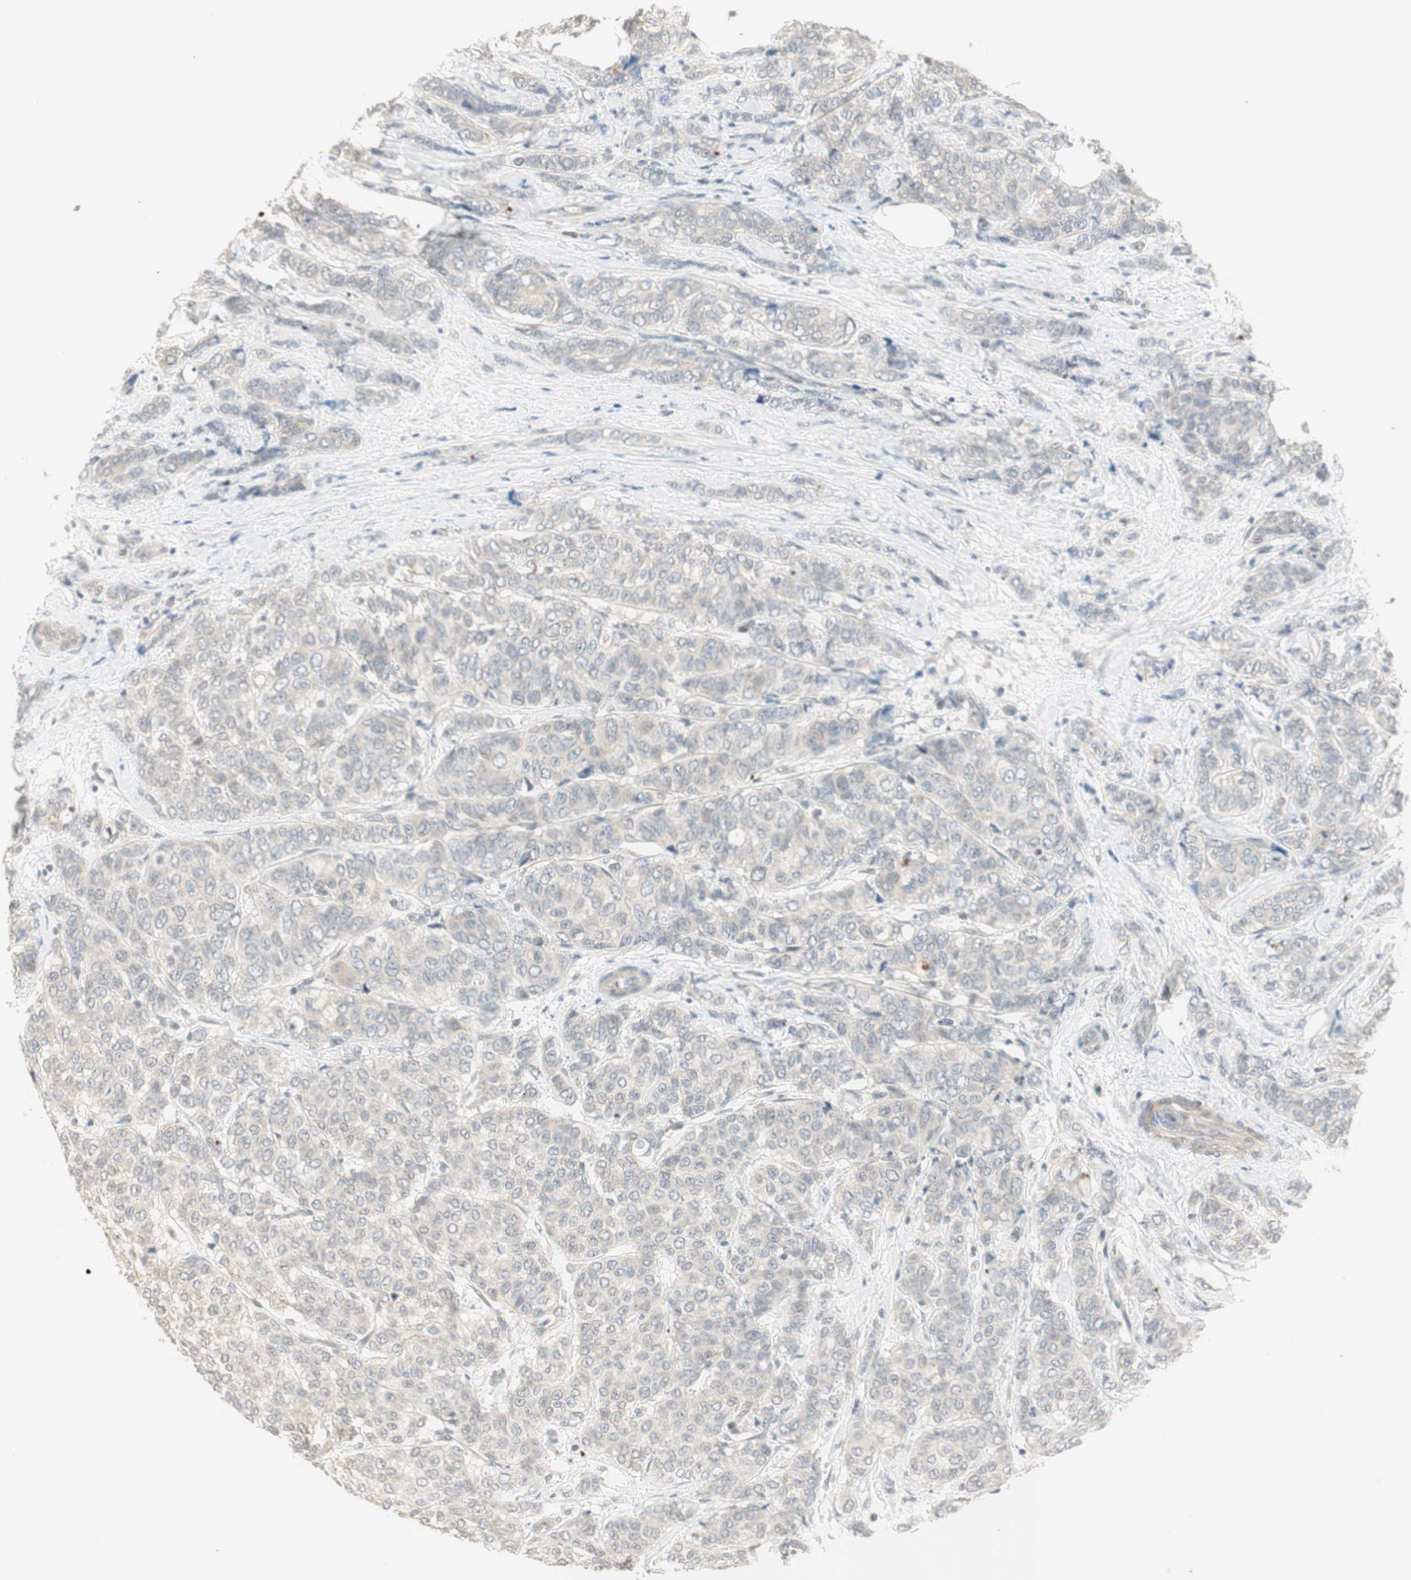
{"staining": {"intensity": "weak", "quantity": "<25%", "location": "cytoplasmic/membranous"}, "tissue": "breast cancer", "cell_type": "Tumor cells", "image_type": "cancer", "snomed": [{"axis": "morphology", "description": "Lobular carcinoma"}, {"axis": "topography", "description": "Breast"}], "caption": "Immunohistochemistry histopathology image of breast cancer (lobular carcinoma) stained for a protein (brown), which reveals no positivity in tumor cells.", "gene": "RNGTT", "patient": {"sex": "female", "age": 60}}